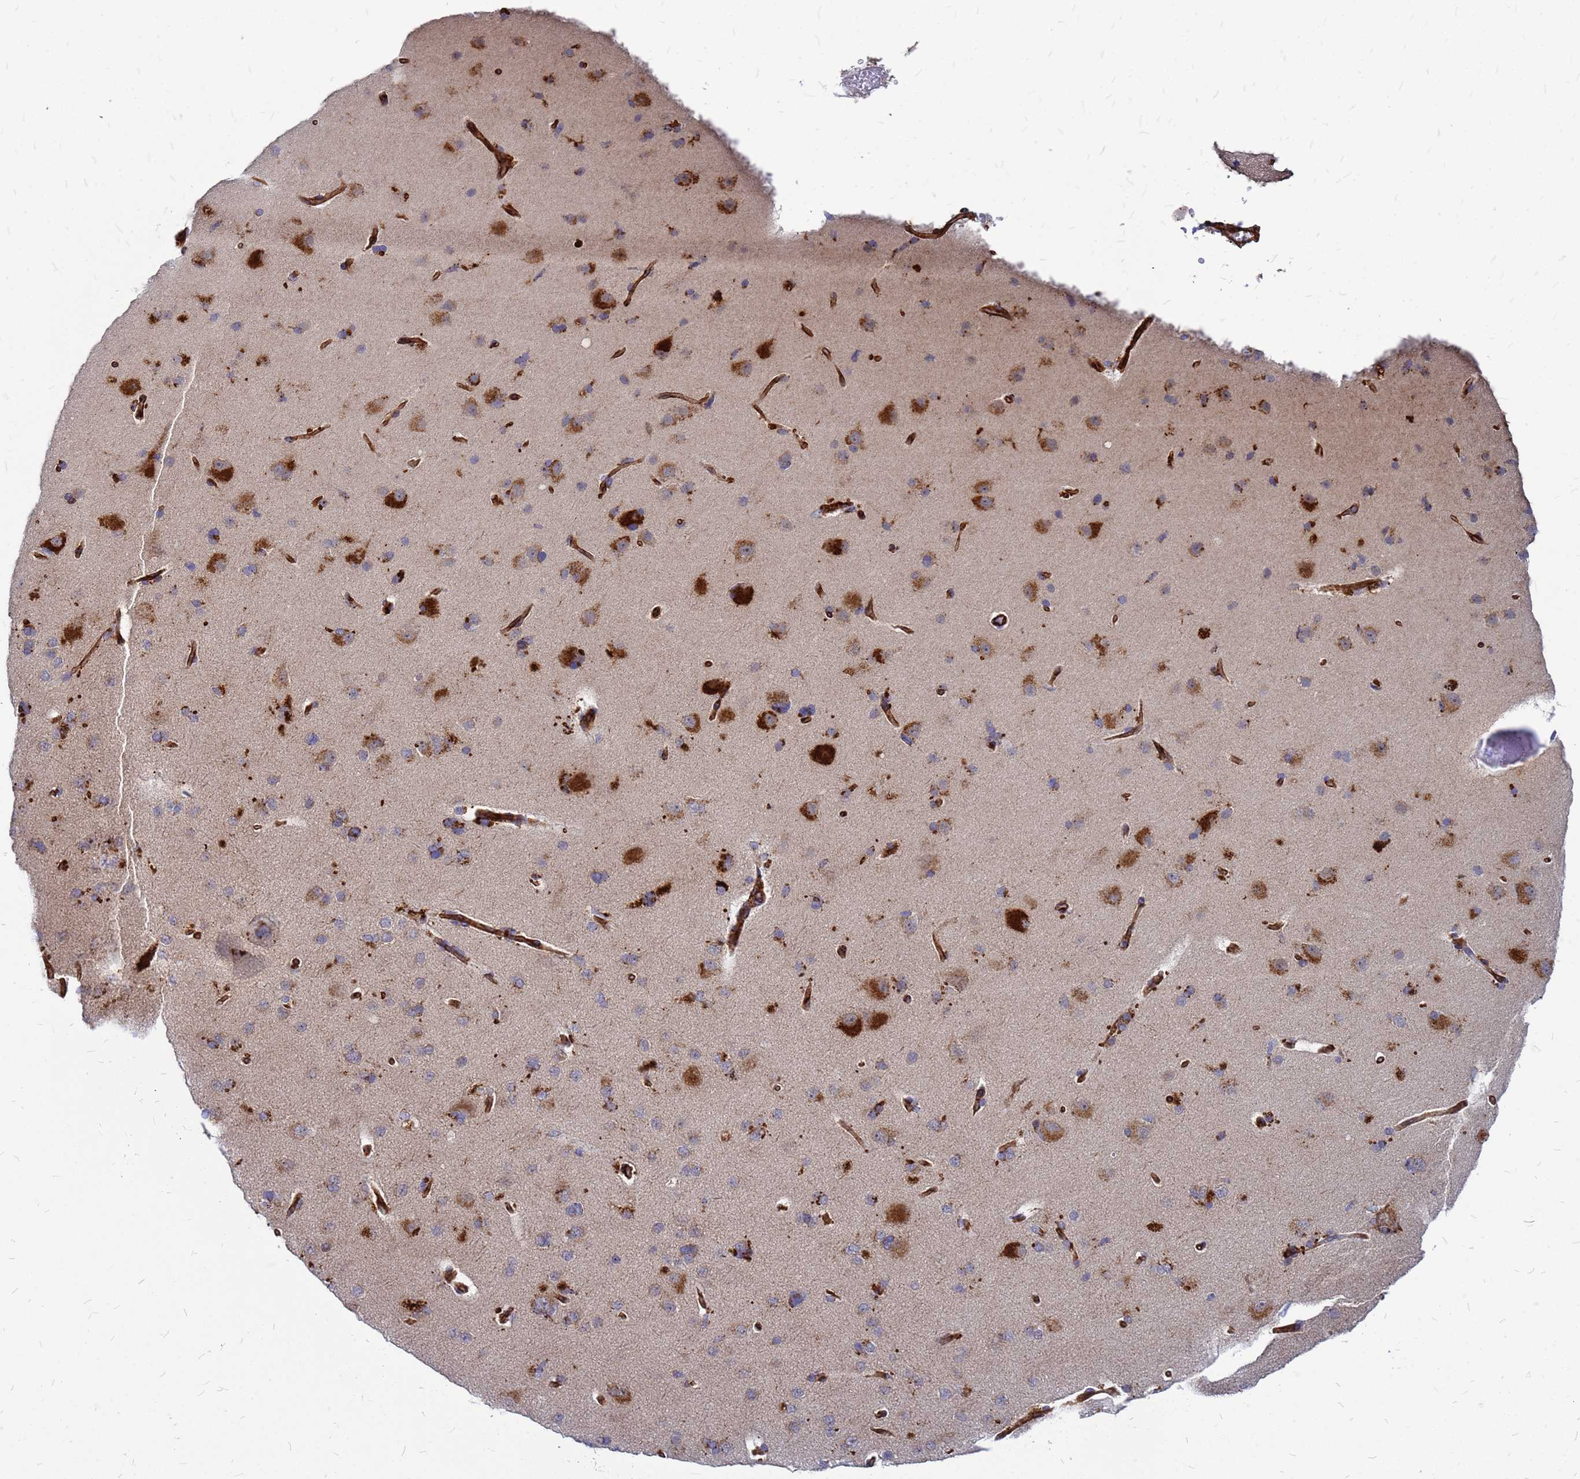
{"staining": {"intensity": "strong", "quantity": ">75%", "location": "cytoplasmic/membranous"}, "tissue": "cerebral cortex", "cell_type": "Endothelial cells", "image_type": "normal", "snomed": [{"axis": "morphology", "description": "Normal tissue, NOS"}, {"axis": "topography", "description": "Cerebral cortex"}], "caption": "This is an image of immunohistochemistry staining of normal cerebral cortex, which shows strong staining in the cytoplasmic/membranous of endothelial cells.", "gene": "NOSTRIN", "patient": {"sex": "male", "age": 62}}